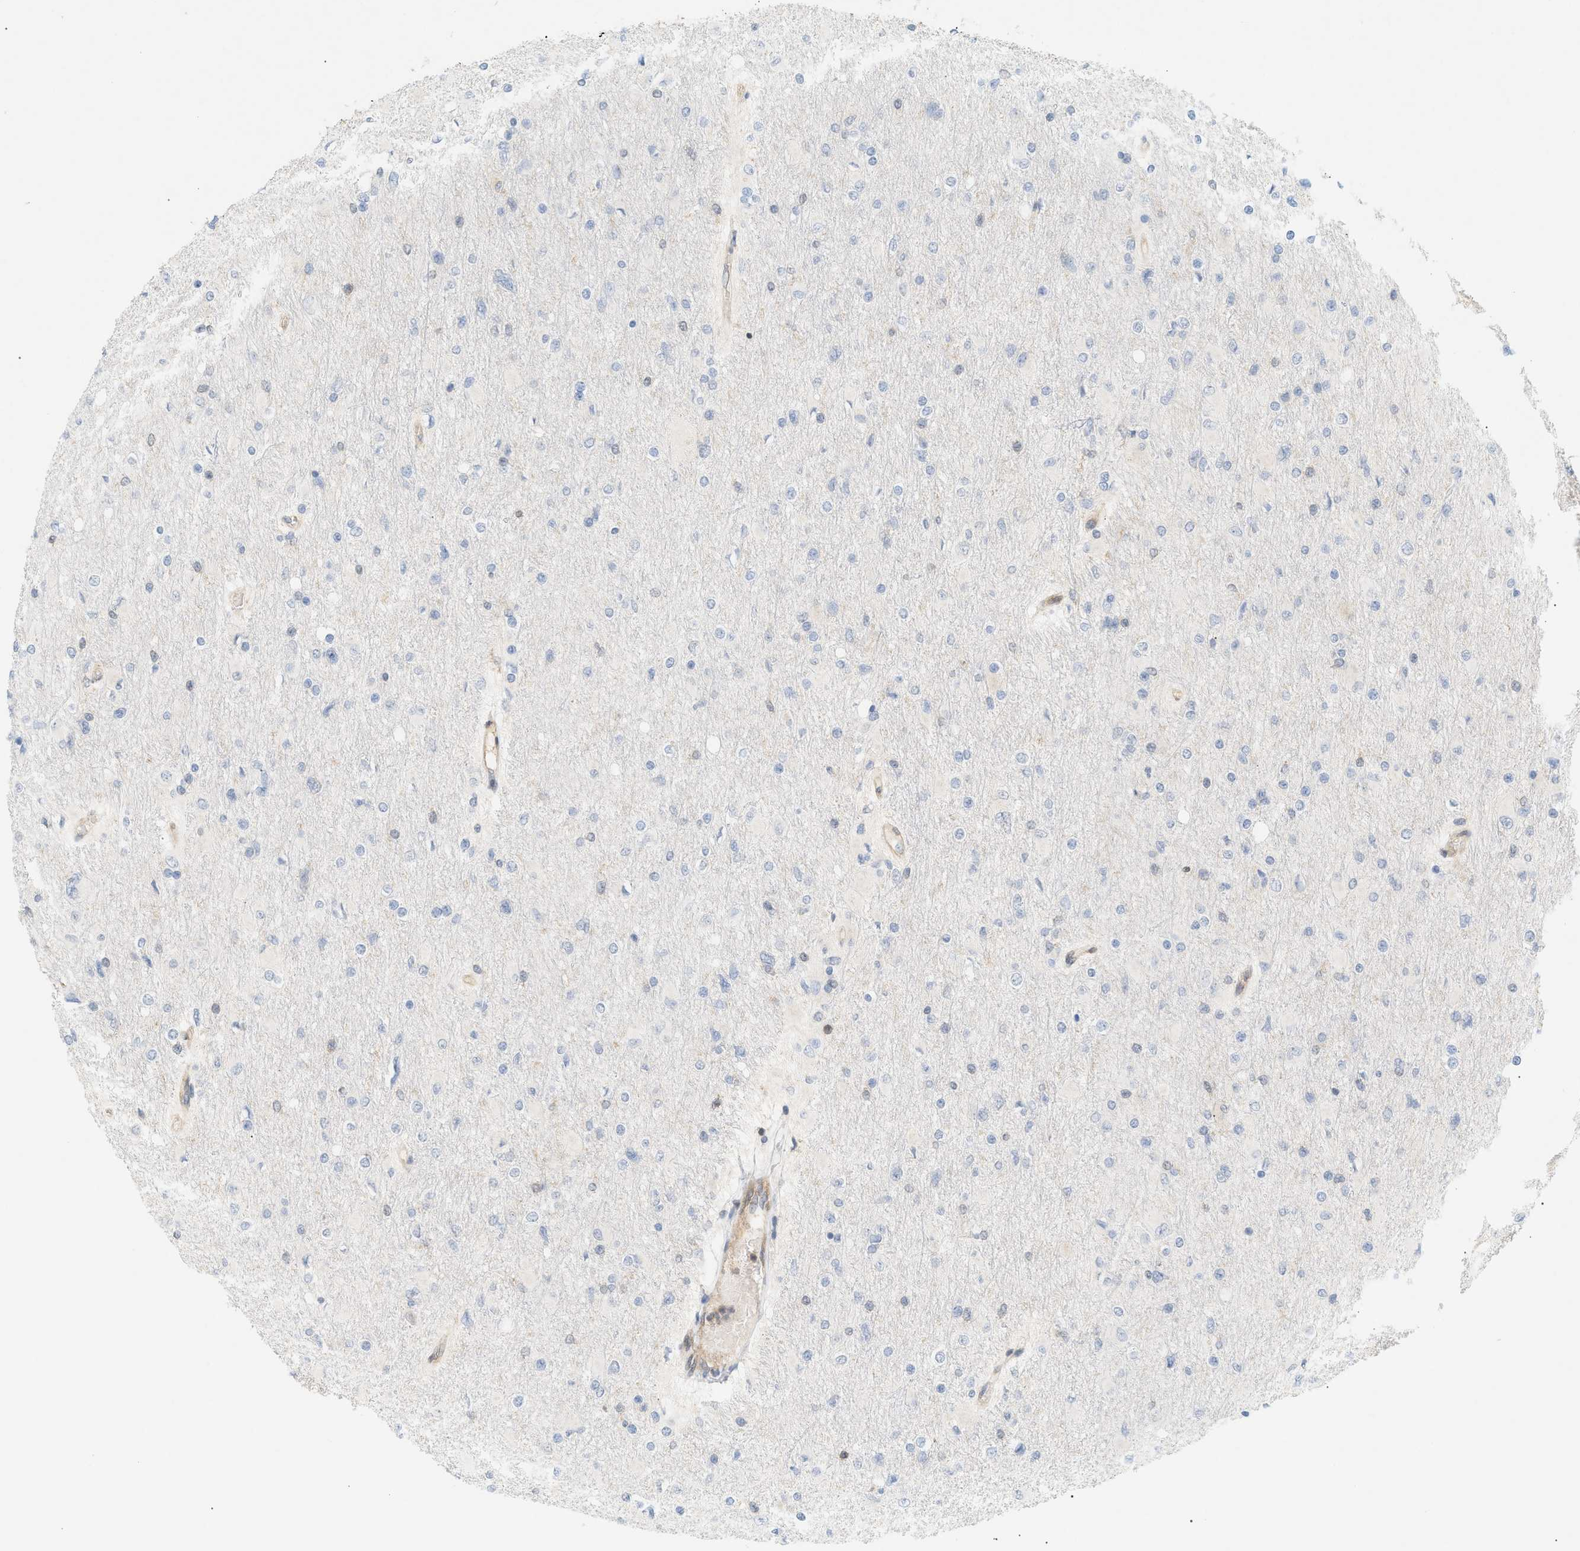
{"staining": {"intensity": "negative", "quantity": "none", "location": "none"}, "tissue": "glioma", "cell_type": "Tumor cells", "image_type": "cancer", "snomed": [{"axis": "morphology", "description": "Glioma, malignant, High grade"}, {"axis": "topography", "description": "Cerebral cortex"}], "caption": "The histopathology image shows no significant staining in tumor cells of malignant glioma (high-grade). Brightfield microscopy of IHC stained with DAB (brown) and hematoxylin (blue), captured at high magnification.", "gene": "SHC1", "patient": {"sex": "female", "age": 36}}